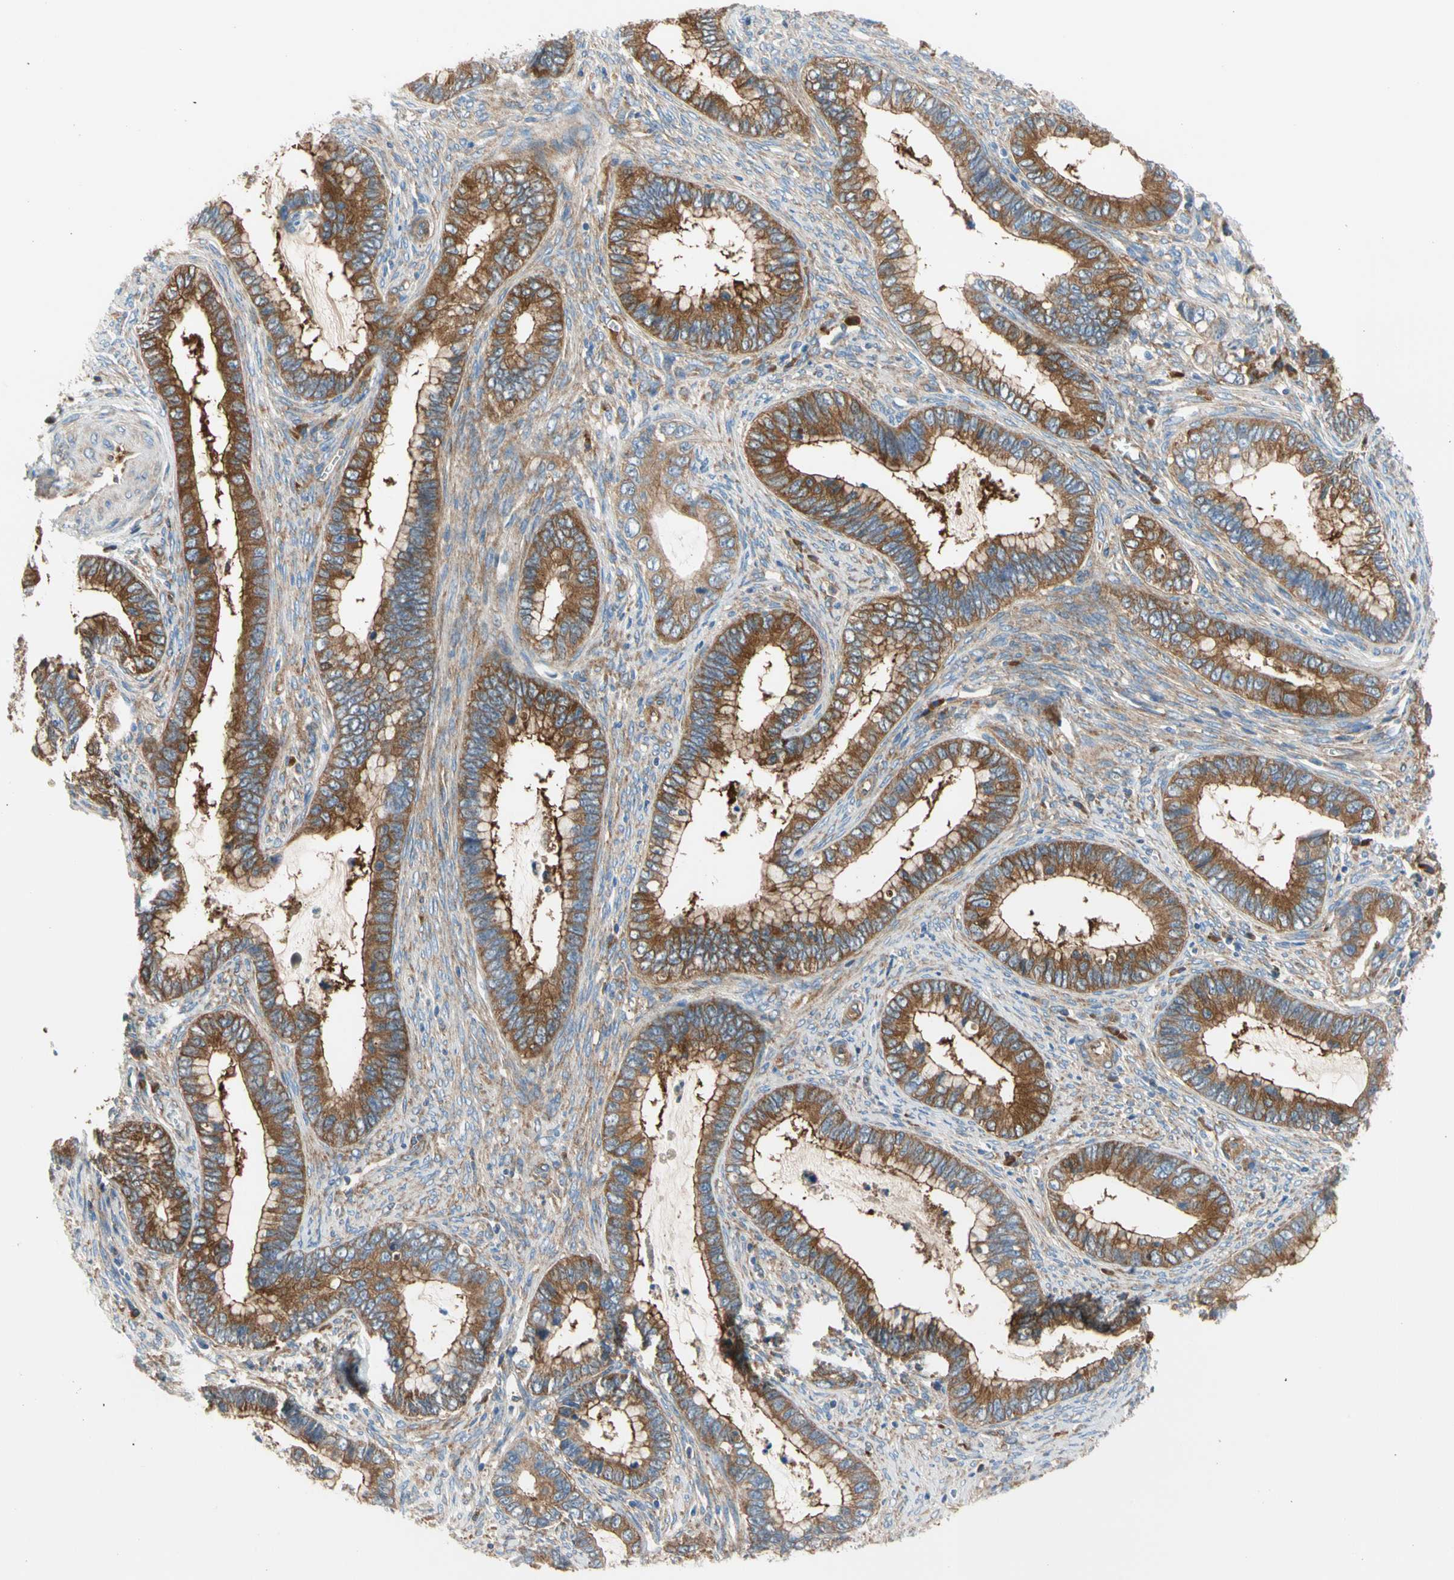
{"staining": {"intensity": "moderate", "quantity": ">75%", "location": "cytoplasmic/membranous"}, "tissue": "cervical cancer", "cell_type": "Tumor cells", "image_type": "cancer", "snomed": [{"axis": "morphology", "description": "Adenocarcinoma, NOS"}, {"axis": "topography", "description": "Cervix"}], "caption": "An immunohistochemistry (IHC) histopathology image of neoplastic tissue is shown. Protein staining in brown shows moderate cytoplasmic/membranous positivity in cervical cancer (adenocarcinoma) within tumor cells. (brown staining indicates protein expression, while blue staining denotes nuclei).", "gene": "GPHN", "patient": {"sex": "female", "age": 44}}